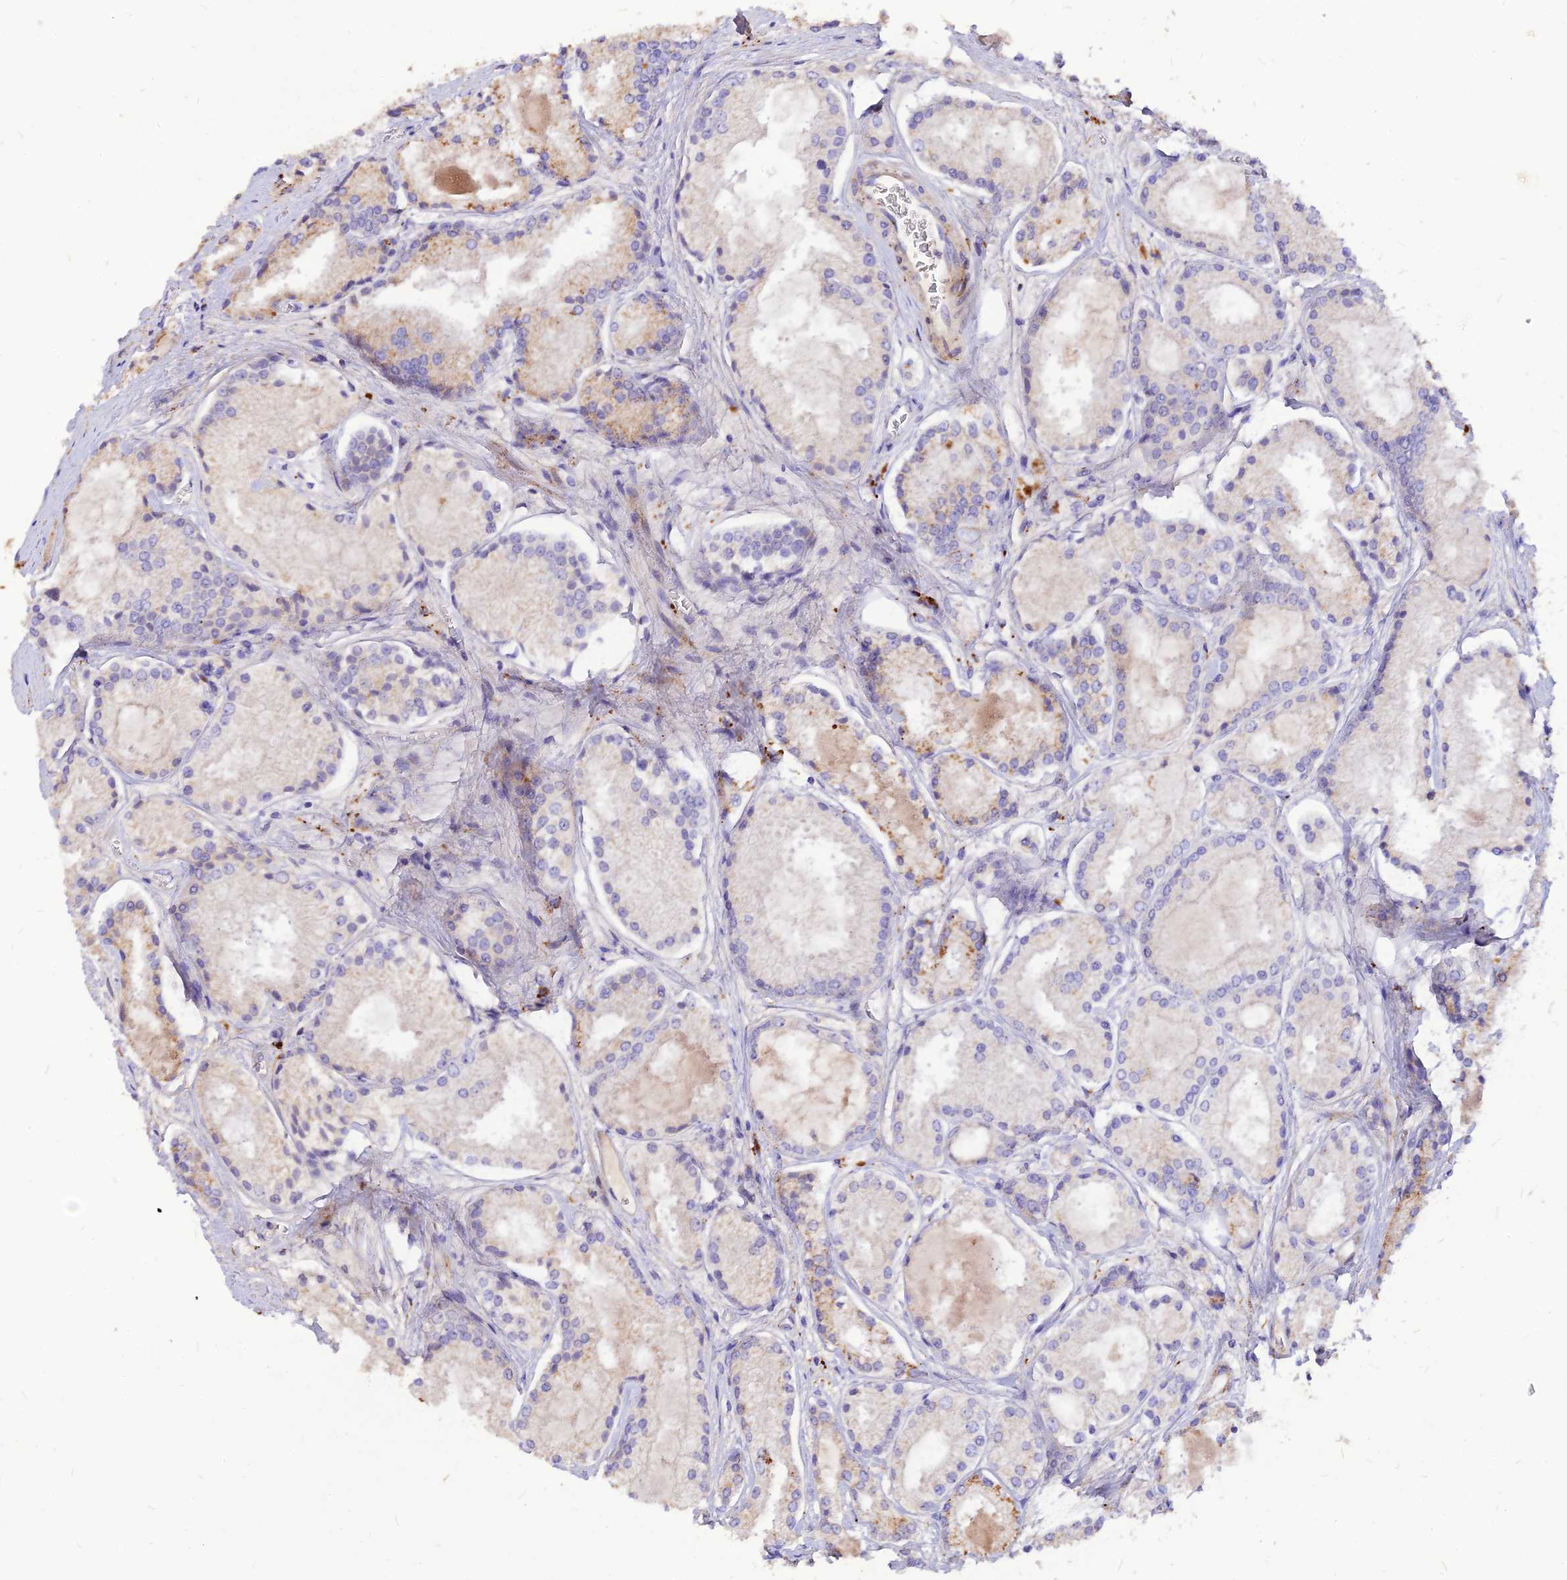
{"staining": {"intensity": "negative", "quantity": "none", "location": "none"}, "tissue": "prostate cancer", "cell_type": "Tumor cells", "image_type": "cancer", "snomed": [{"axis": "morphology", "description": "Adenocarcinoma, High grade"}, {"axis": "topography", "description": "Prostate"}], "caption": "High-grade adenocarcinoma (prostate) was stained to show a protein in brown. There is no significant expression in tumor cells. (DAB immunohistochemistry (IHC) with hematoxylin counter stain).", "gene": "RIMOC1", "patient": {"sex": "male", "age": 67}}